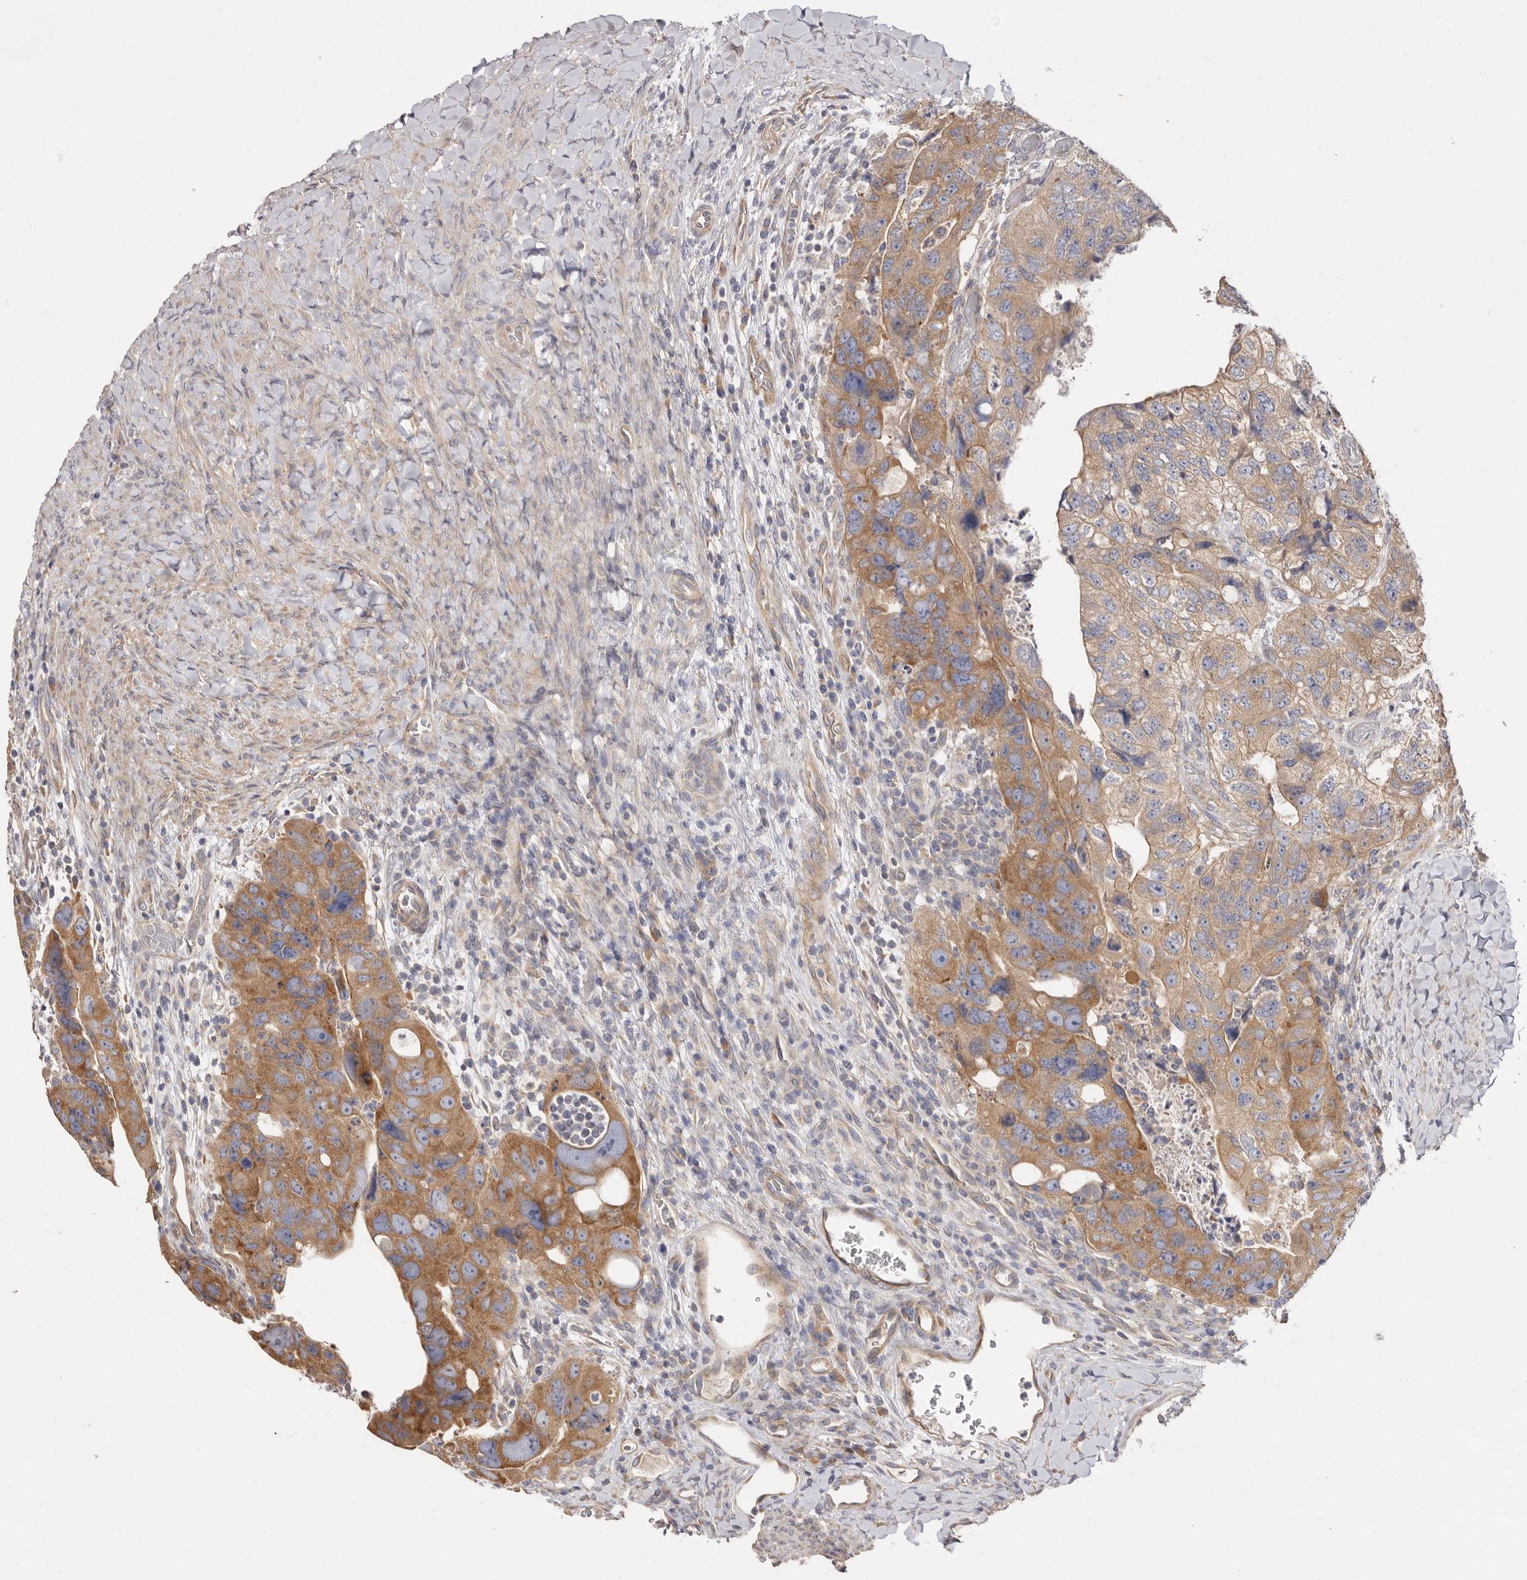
{"staining": {"intensity": "moderate", "quantity": ">75%", "location": "cytoplasmic/membranous"}, "tissue": "colorectal cancer", "cell_type": "Tumor cells", "image_type": "cancer", "snomed": [{"axis": "morphology", "description": "Adenocarcinoma, NOS"}, {"axis": "topography", "description": "Rectum"}], "caption": "Brown immunohistochemical staining in colorectal adenocarcinoma shows moderate cytoplasmic/membranous positivity in about >75% of tumor cells. (DAB IHC with brightfield microscopy, high magnification).", "gene": "FAM167B", "patient": {"sex": "male", "age": 59}}